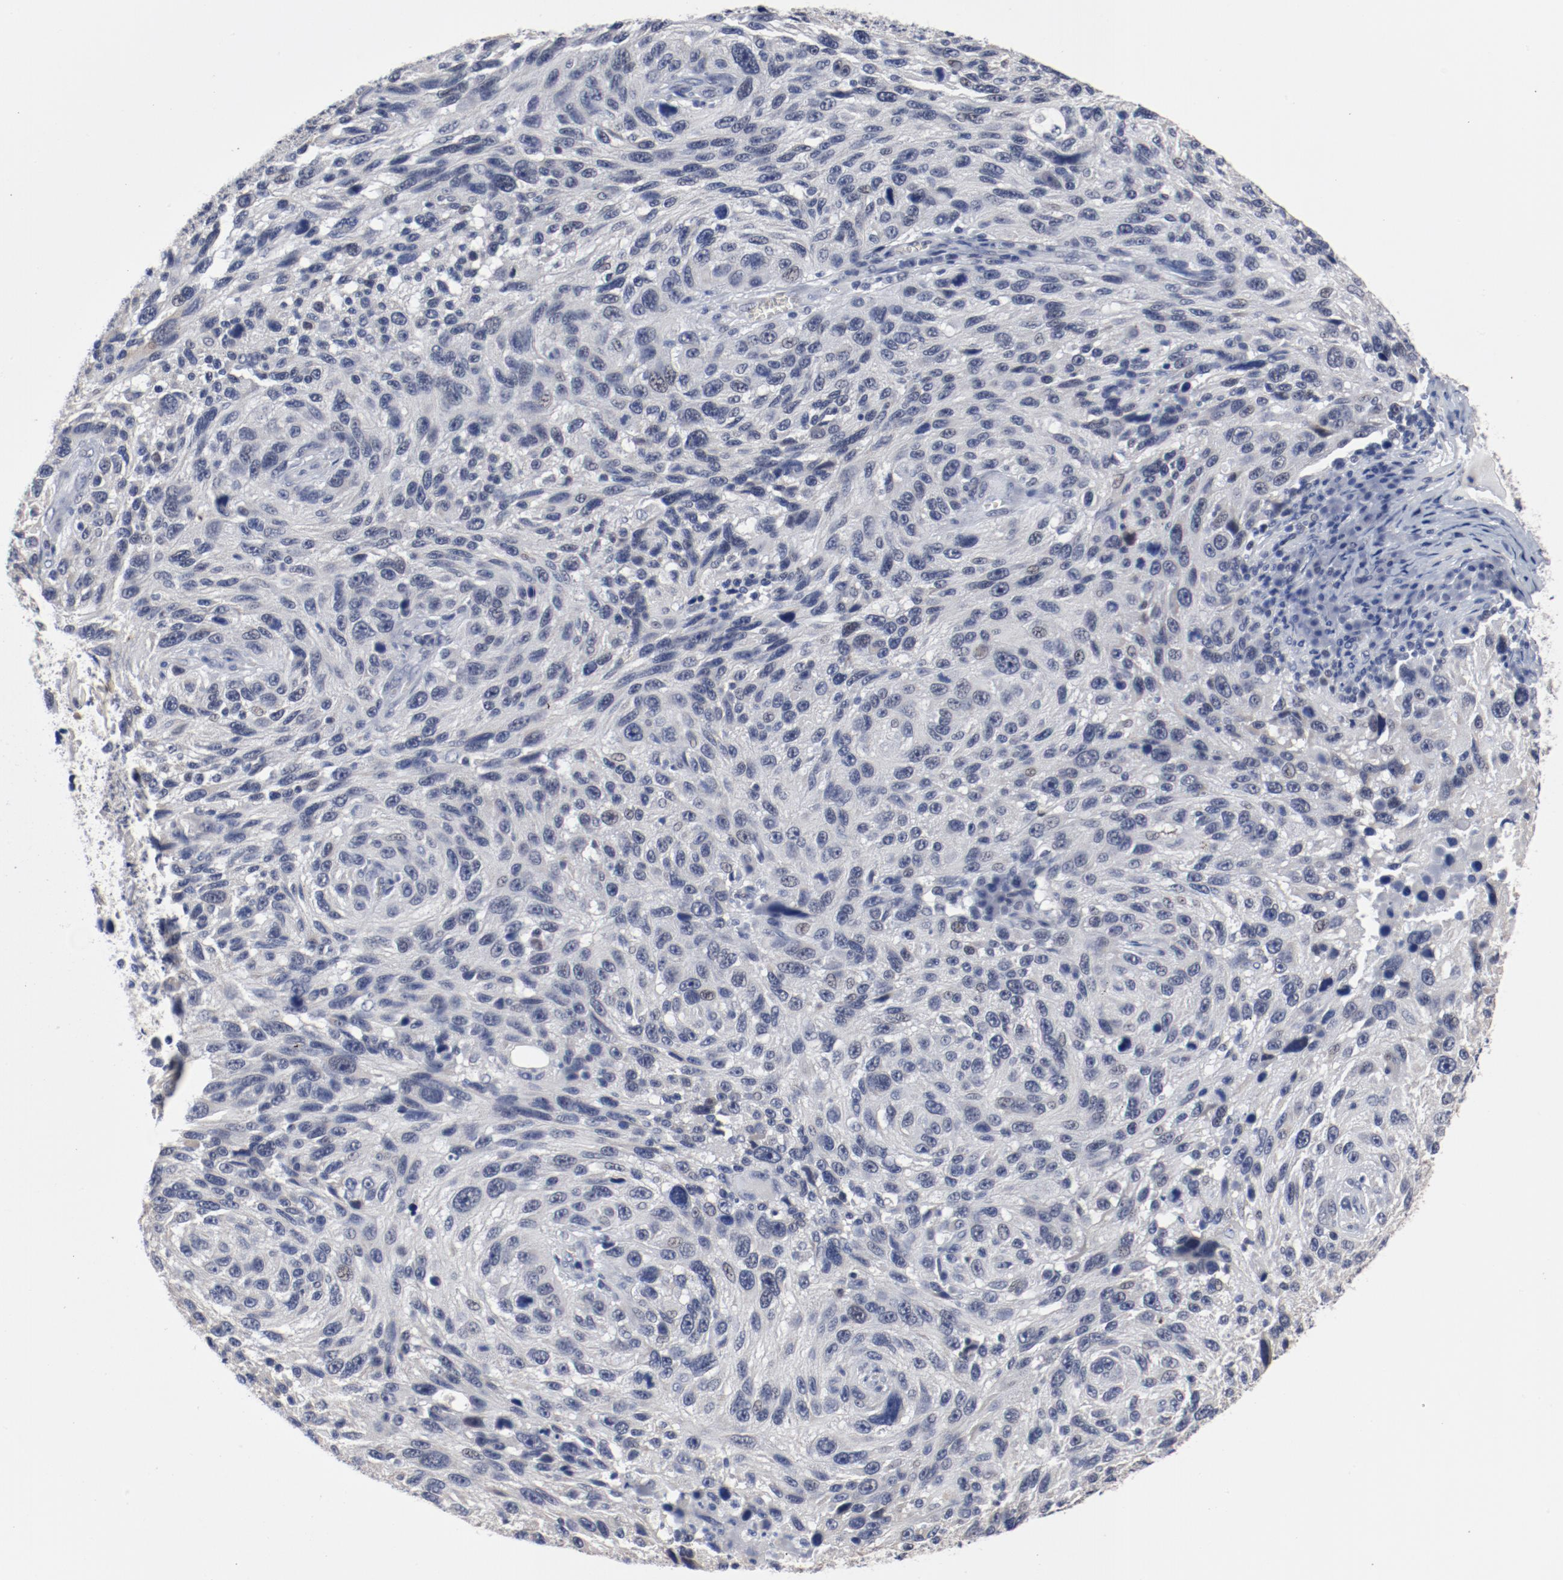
{"staining": {"intensity": "negative", "quantity": "none", "location": "none"}, "tissue": "melanoma", "cell_type": "Tumor cells", "image_type": "cancer", "snomed": [{"axis": "morphology", "description": "Malignant melanoma, NOS"}, {"axis": "topography", "description": "Skin"}], "caption": "An immunohistochemistry (IHC) image of malignant melanoma is shown. There is no staining in tumor cells of malignant melanoma.", "gene": "ANKLE2", "patient": {"sex": "male", "age": 53}}